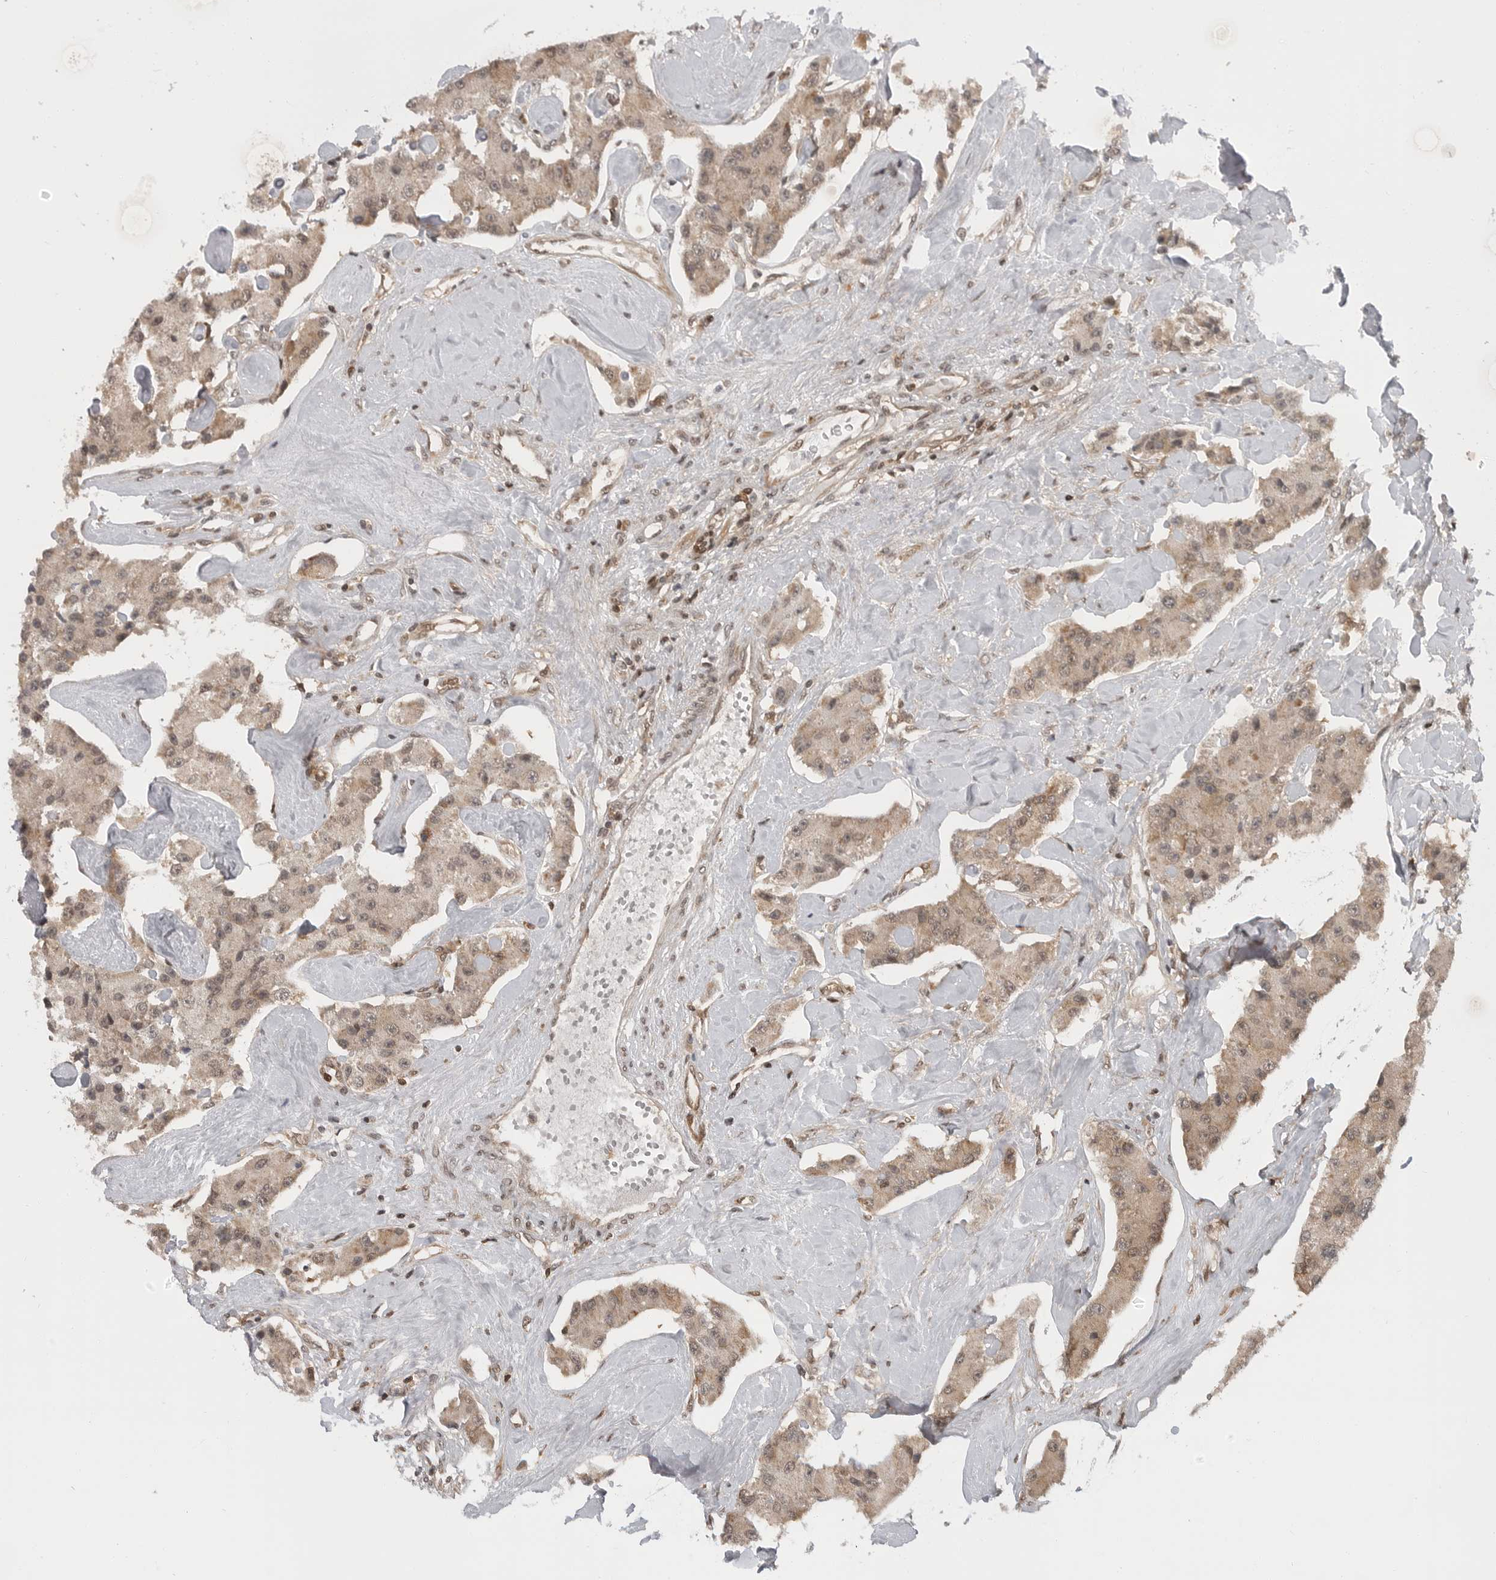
{"staining": {"intensity": "weak", "quantity": ">75%", "location": "cytoplasmic/membranous,nuclear"}, "tissue": "carcinoid", "cell_type": "Tumor cells", "image_type": "cancer", "snomed": [{"axis": "morphology", "description": "Carcinoid, malignant, NOS"}, {"axis": "topography", "description": "Pancreas"}], "caption": "Weak cytoplasmic/membranous and nuclear expression is seen in about >75% of tumor cells in carcinoid.", "gene": "SZRD1", "patient": {"sex": "male", "age": 41}}